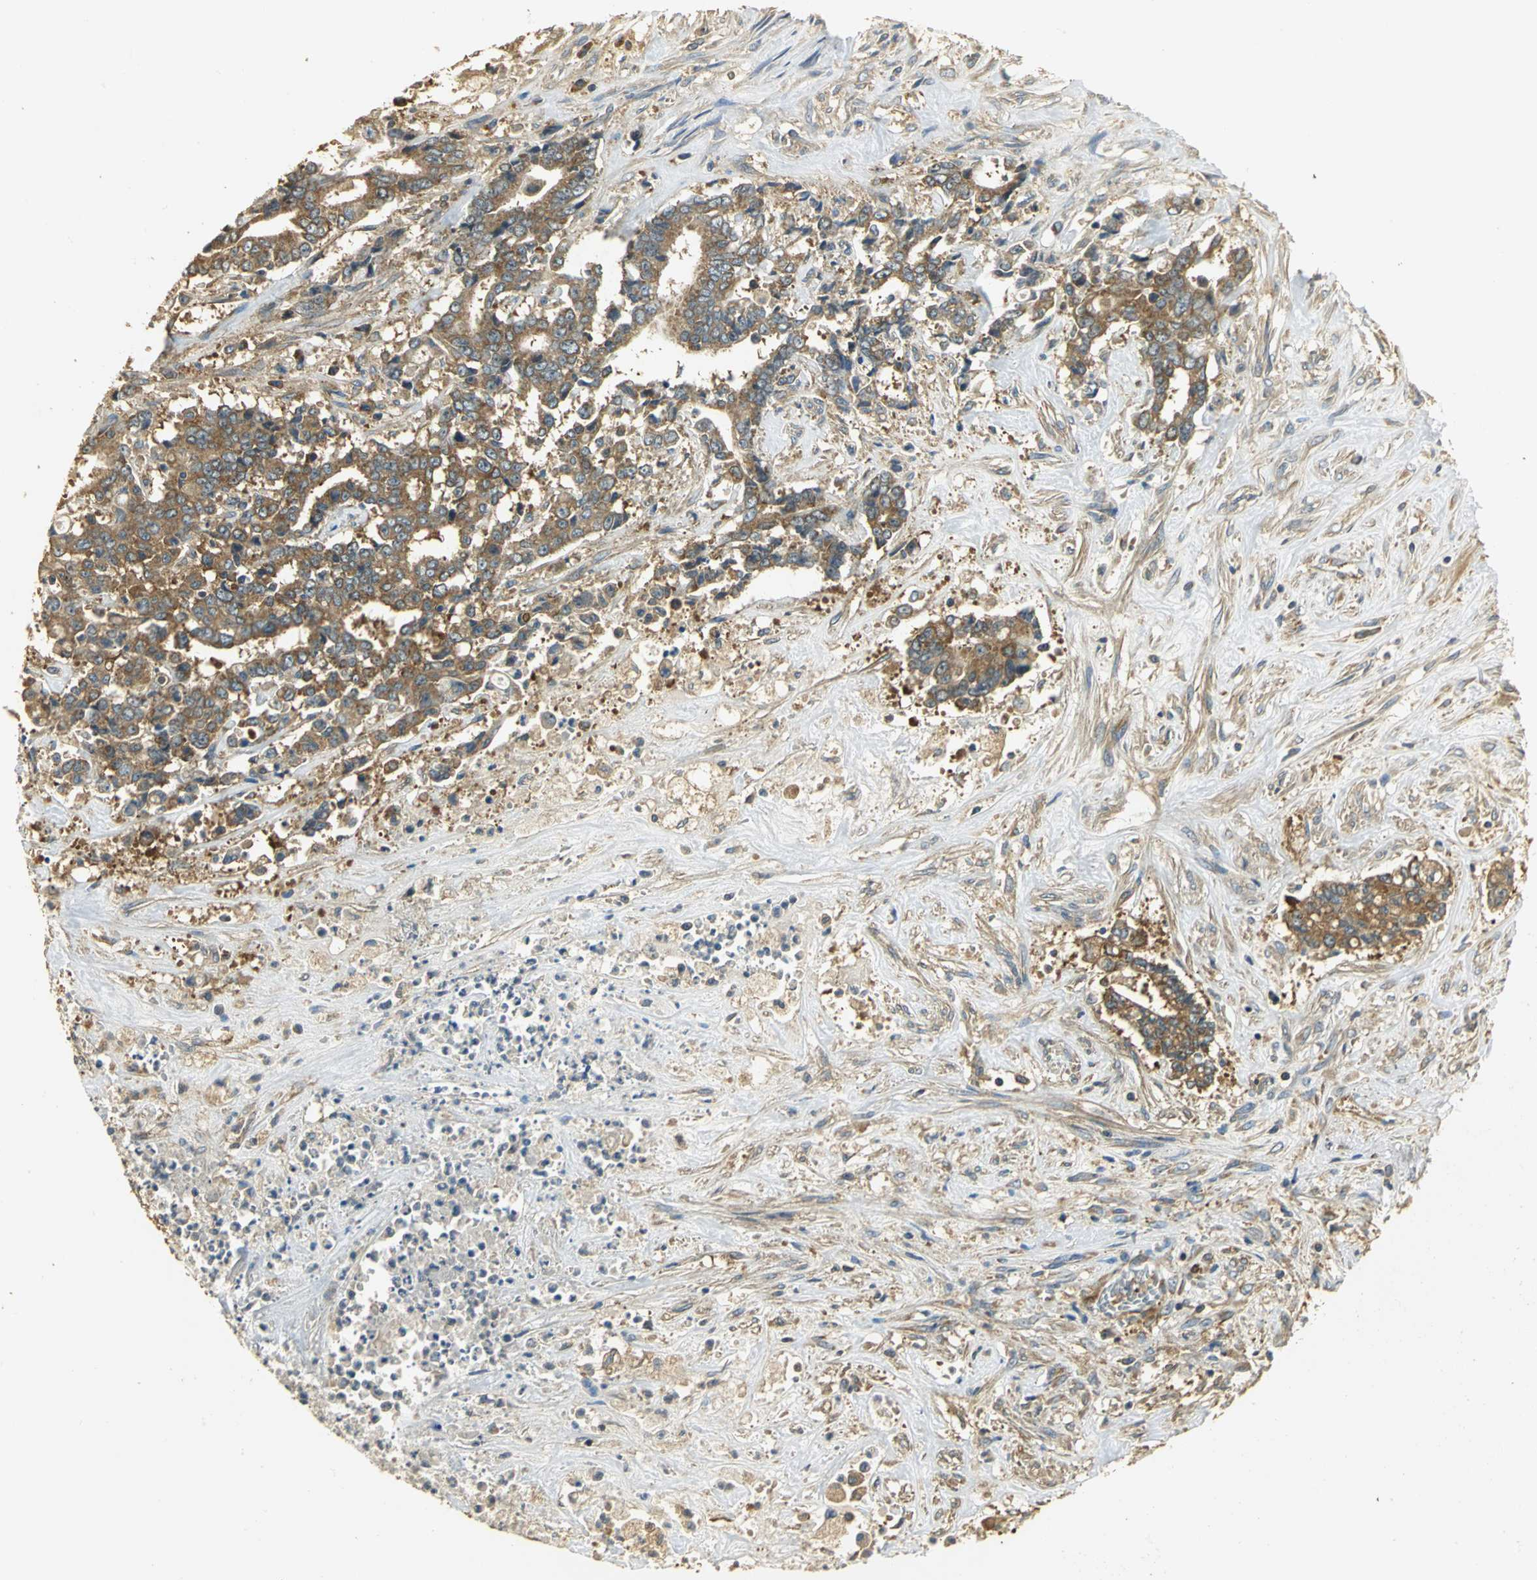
{"staining": {"intensity": "moderate", "quantity": ">75%", "location": "cytoplasmic/membranous"}, "tissue": "liver cancer", "cell_type": "Tumor cells", "image_type": "cancer", "snomed": [{"axis": "morphology", "description": "Cholangiocarcinoma"}, {"axis": "topography", "description": "Liver"}], "caption": "Immunohistochemical staining of human liver cancer shows moderate cytoplasmic/membranous protein staining in about >75% of tumor cells.", "gene": "RARS1", "patient": {"sex": "male", "age": 57}}